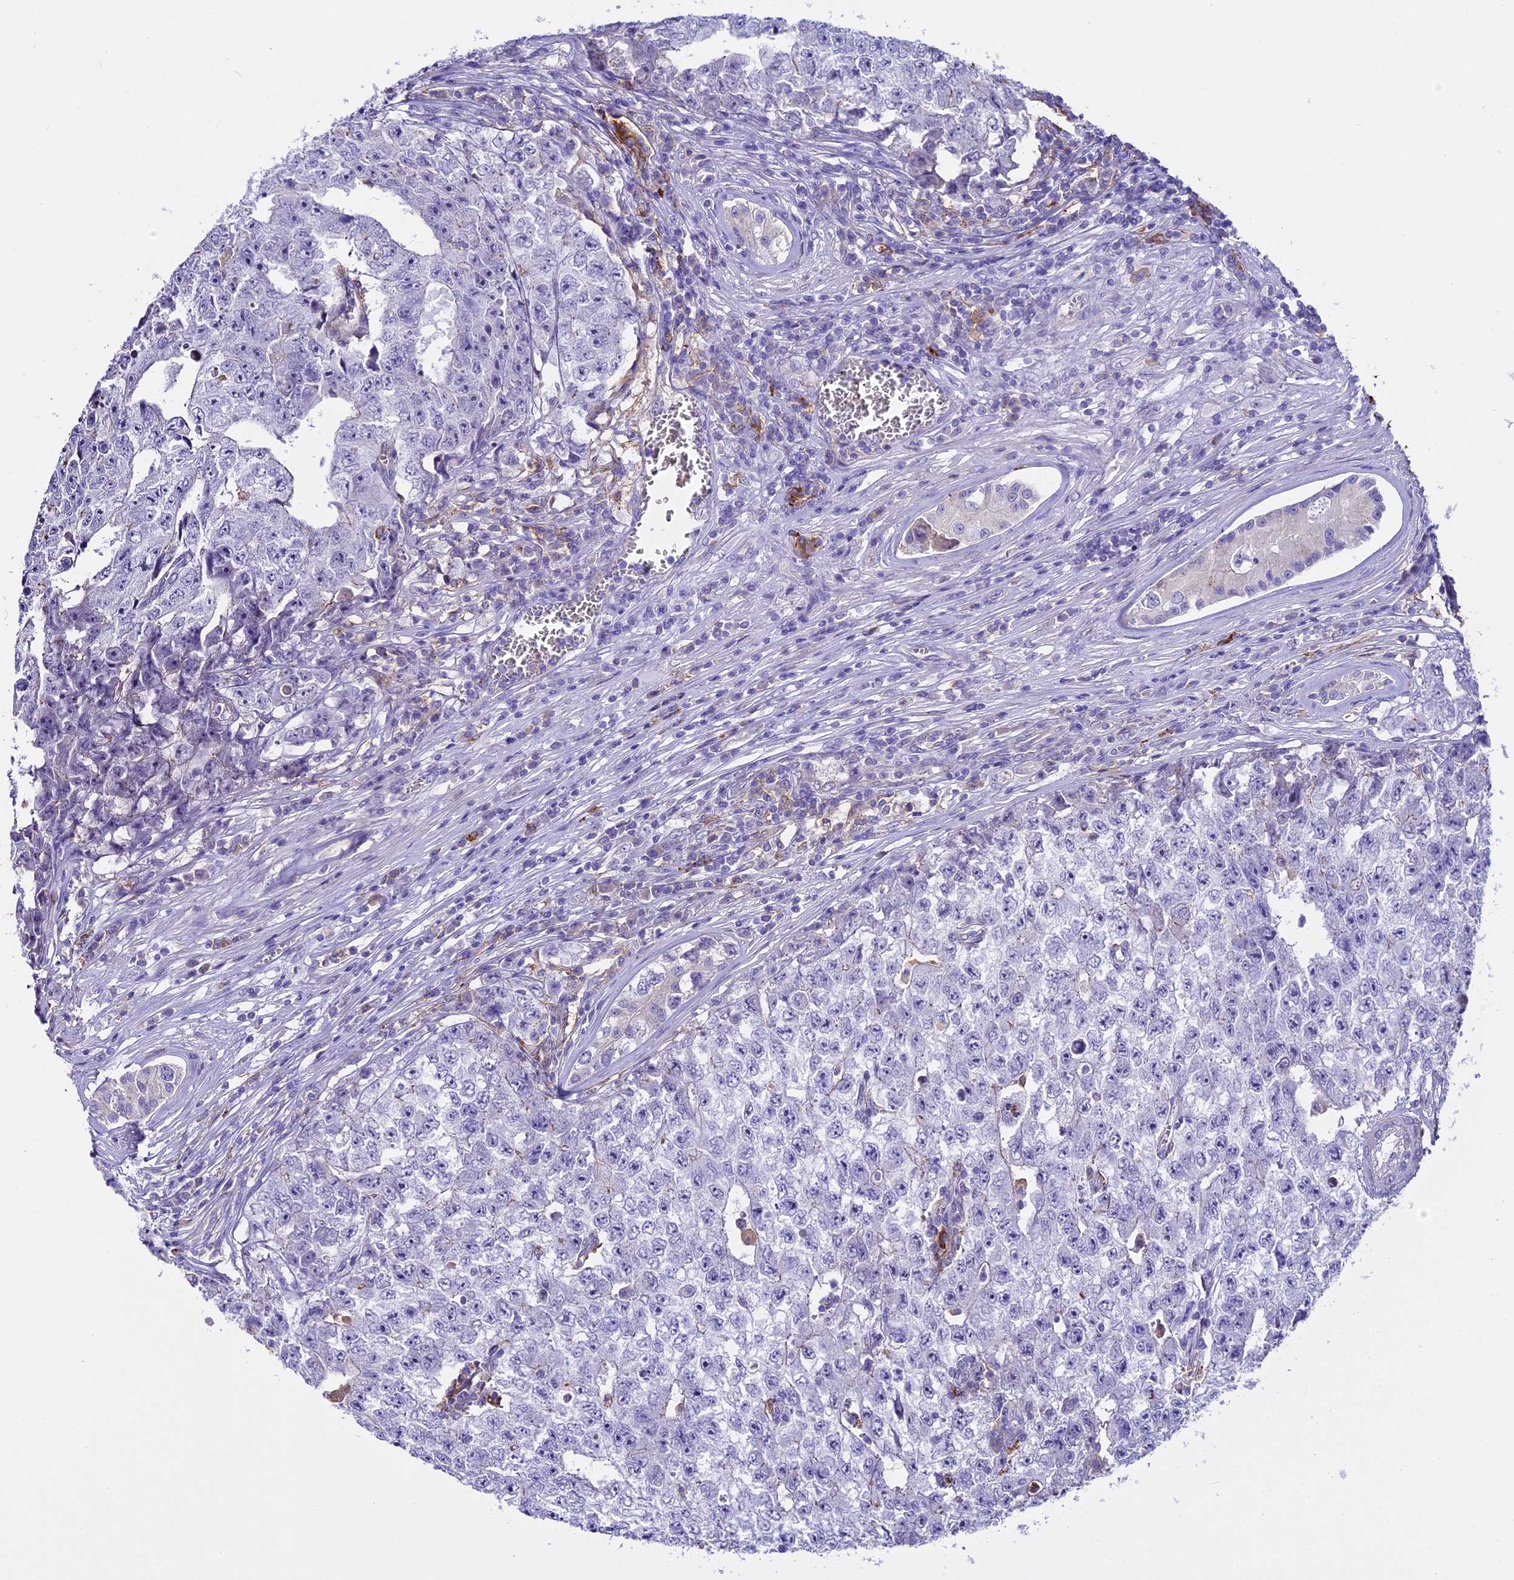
{"staining": {"intensity": "negative", "quantity": "none", "location": "none"}, "tissue": "testis cancer", "cell_type": "Tumor cells", "image_type": "cancer", "snomed": [{"axis": "morphology", "description": "Carcinoma, Embryonal, NOS"}, {"axis": "topography", "description": "Testis"}], "caption": "Testis cancer stained for a protein using immunohistochemistry (IHC) shows no positivity tumor cells.", "gene": "NOD2", "patient": {"sex": "male", "age": 17}}